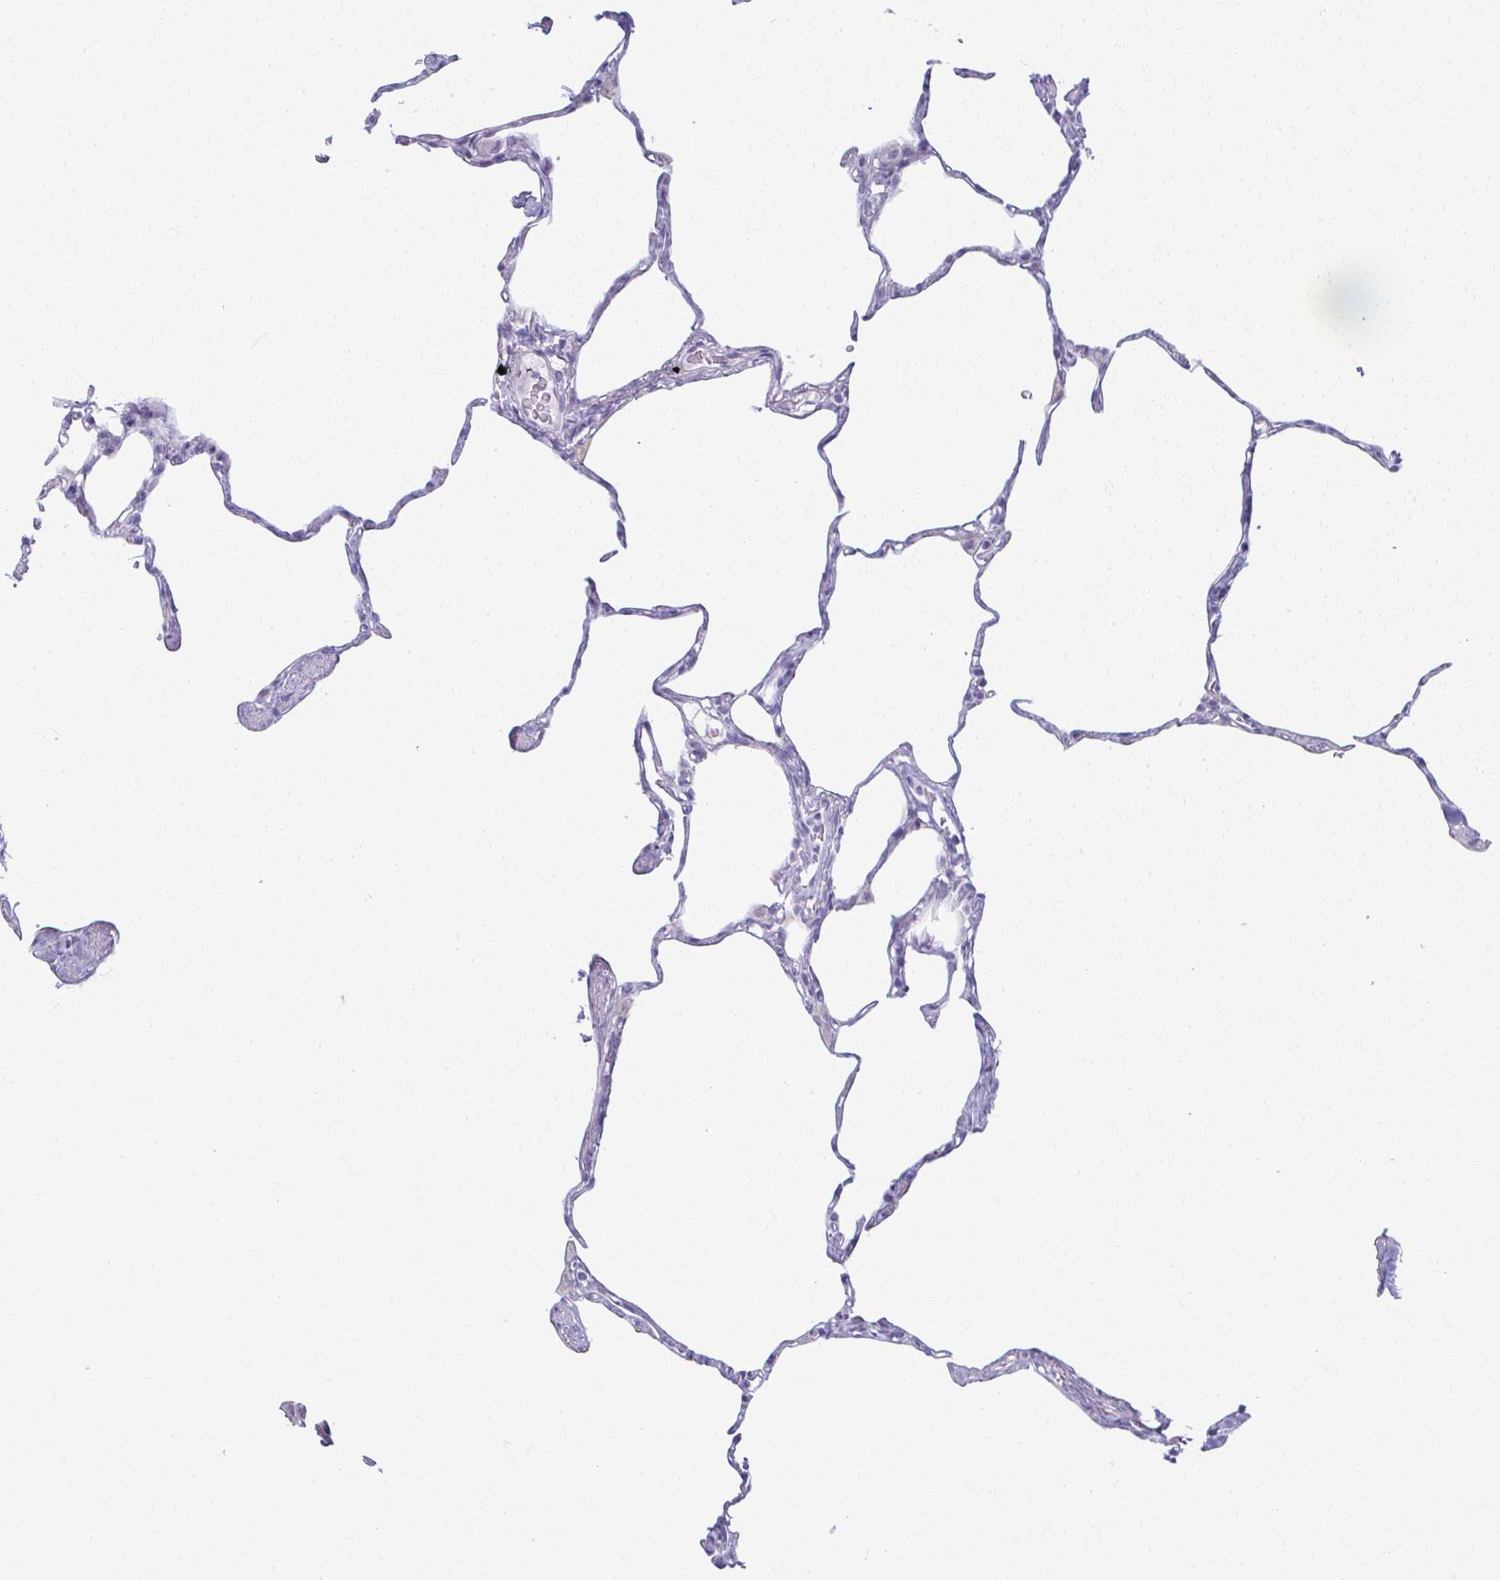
{"staining": {"intensity": "negative", "quantity": "none", "location": "none"}, "tissue": "lung", "cell_type": "Alveolar cells", "image_type": "normal", "snomed": [{"axis": "morphology", "description": "Normal tissue, NOS"}, {"axis": "topography", "description": "Lung"}], "caption": "Immunohistochemistry (IHC) of normal lung demonstrates no staining in alveolar cells. (DAB IHC, high magnification).", "gene": "LDLRAP1", "patient": {"sex": "male", "age": 65}}